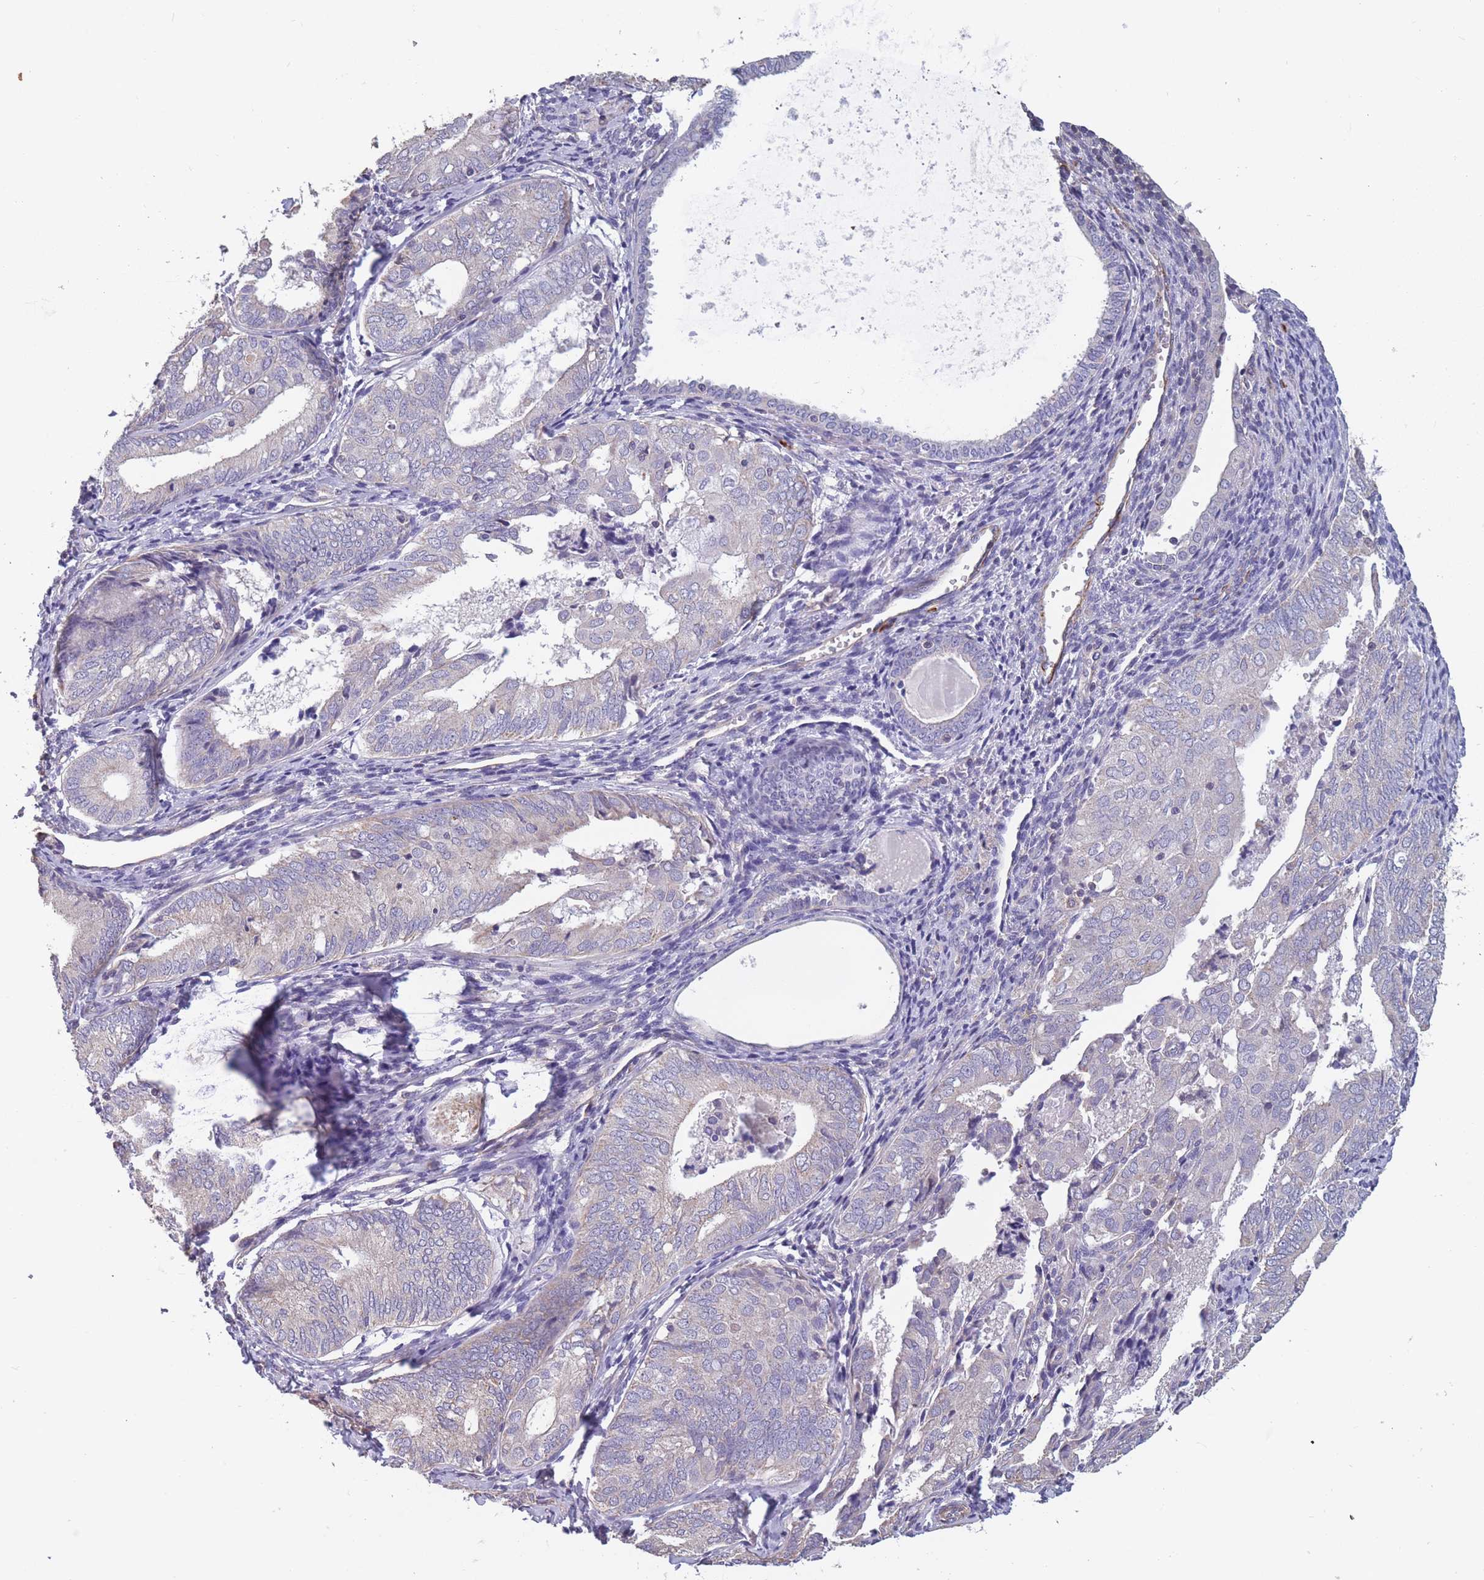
{"staining": {"intensity": "negative", "quantity": "none", "location": "none"}, "tissue": "endometrial cancer", "cell_type": "Tumor cells", "image_type": "cancer", "snomed": [{"axis": "morphology", "description": "Adenocarcinoma, NOS"}, {"axis": "topography", "description": "Endometrium"}], "caption": "Endometrial cancer was stained to show a protein in brown. There is no significant staining in tumor cells. Nuclei are stained in blue.", "gene": "TOMM40L", "patient": {"sex": "female", "age": 87}}